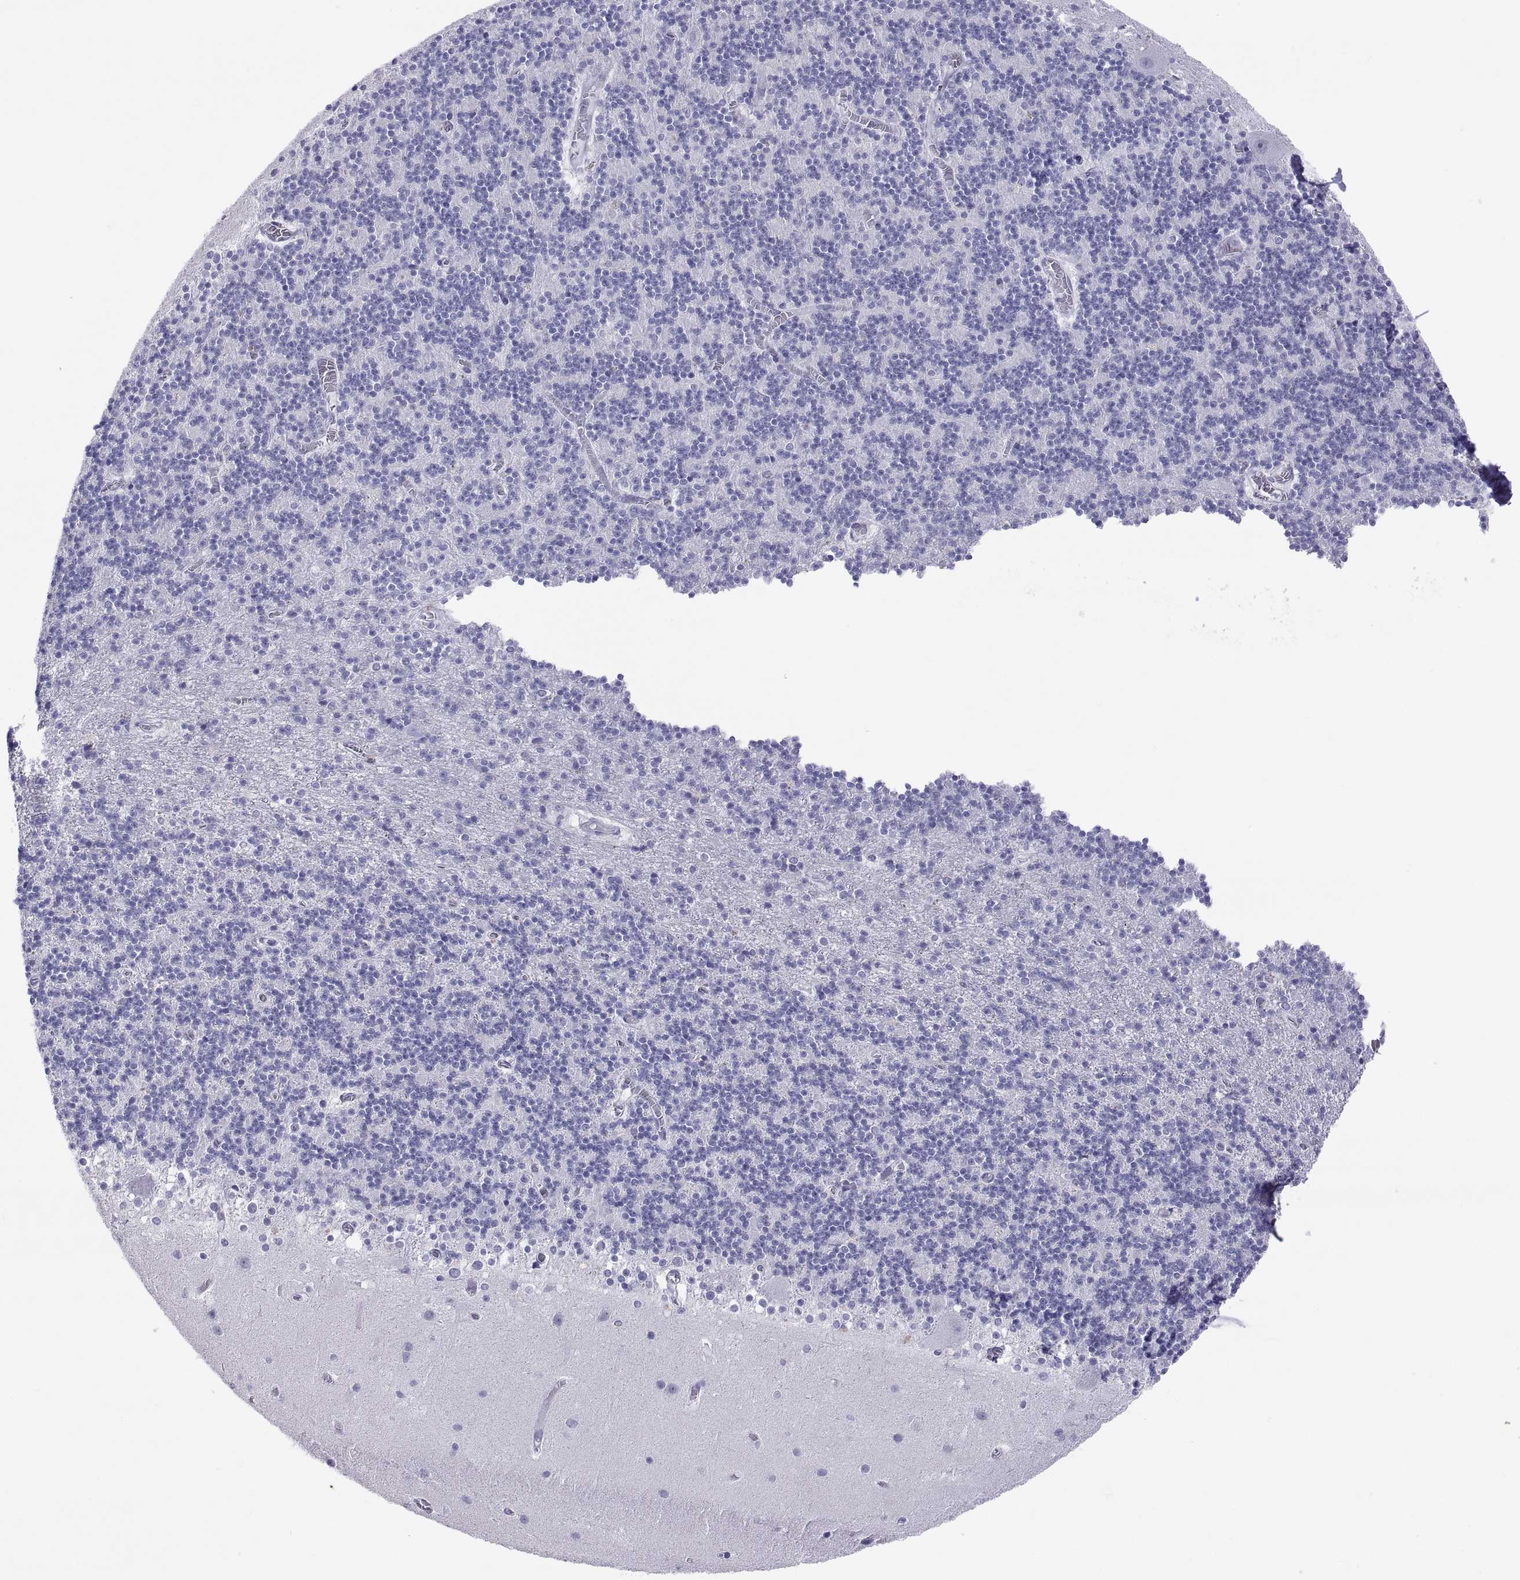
{"staining": {"intensity": "negative", "quantity": "none", "location": "none"}, "tissue": "cerebellum", "cell_type": "Cells in granular layer", "image_type": "normal", "snomed": [{"axis": "morphology", "description": "Normal tissue, NOS"}, {"axis": "topography", "description": "Cerebellum"}], "caption": "Normal cerebellum was stained to show a protein in brown. There is no significant positivity in cells in granular layer. (DAB immunohistochemistry, high magnification).", "gene": "QRICH2", "patient": {"sex": "male", "age": 70}}